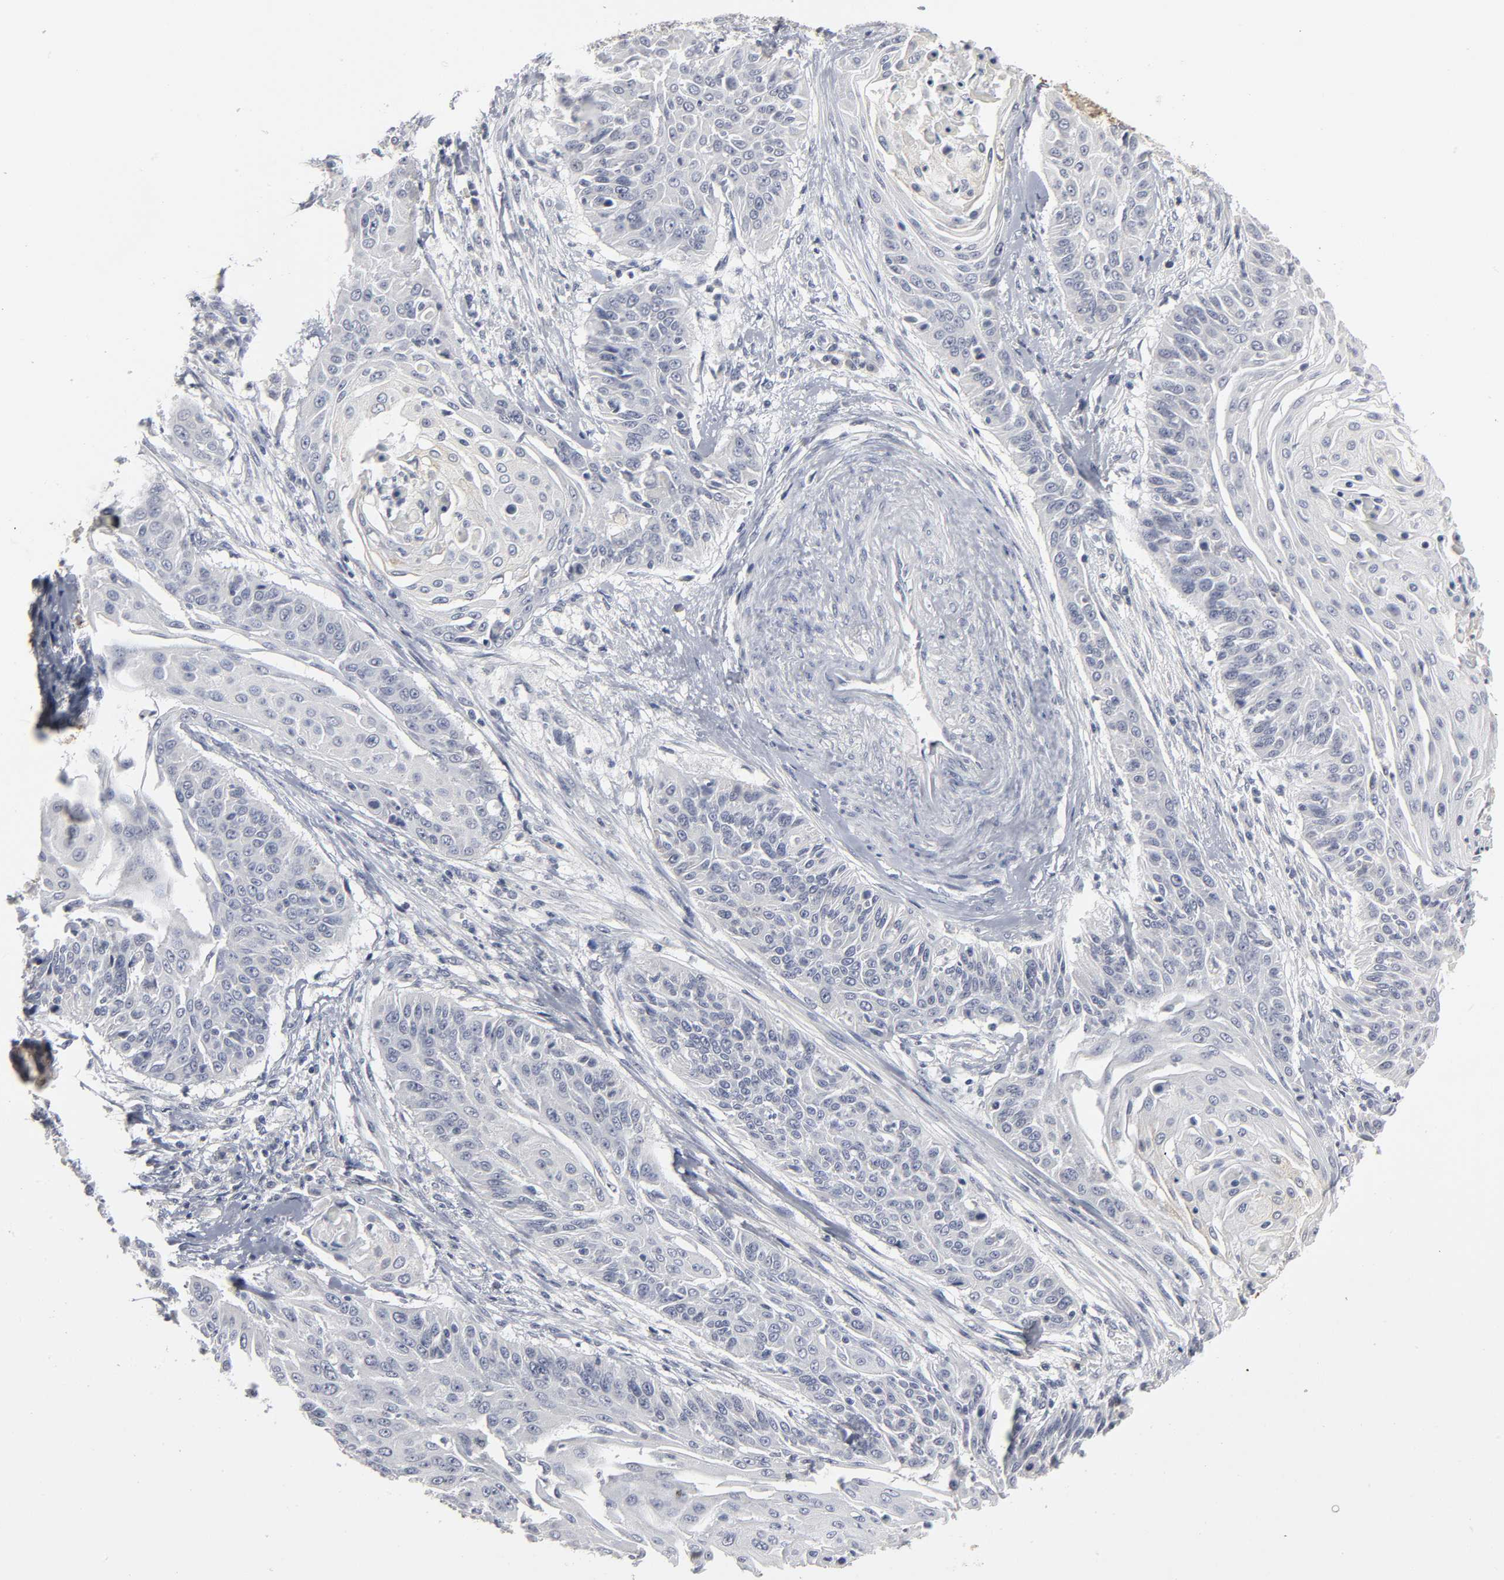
{"staining": {"intensity": "negative", "quantity": "none", "location": "none"}, "tissue": "cervical cancer", "cell_type": "Tumor cells", "image_type": "cancer", "snomed": [{"axis": "morphology", "description": "Squamous cell carcinoma, NOS"}, {"axis": "topography", "description": "Cervix"}], "caption": "DAB (3,3'-diaminobenzidine) immunohistochemical staining of cervical cancer demonstrates no significant expression in tumor cells. (Stains: DAB immunohistochemistry with hematoxylin counter stain, Microscopy: brightfield microscopy at high magnification).", "gene": "TCAP", "patient": {"sex": "female", "age": 33}}